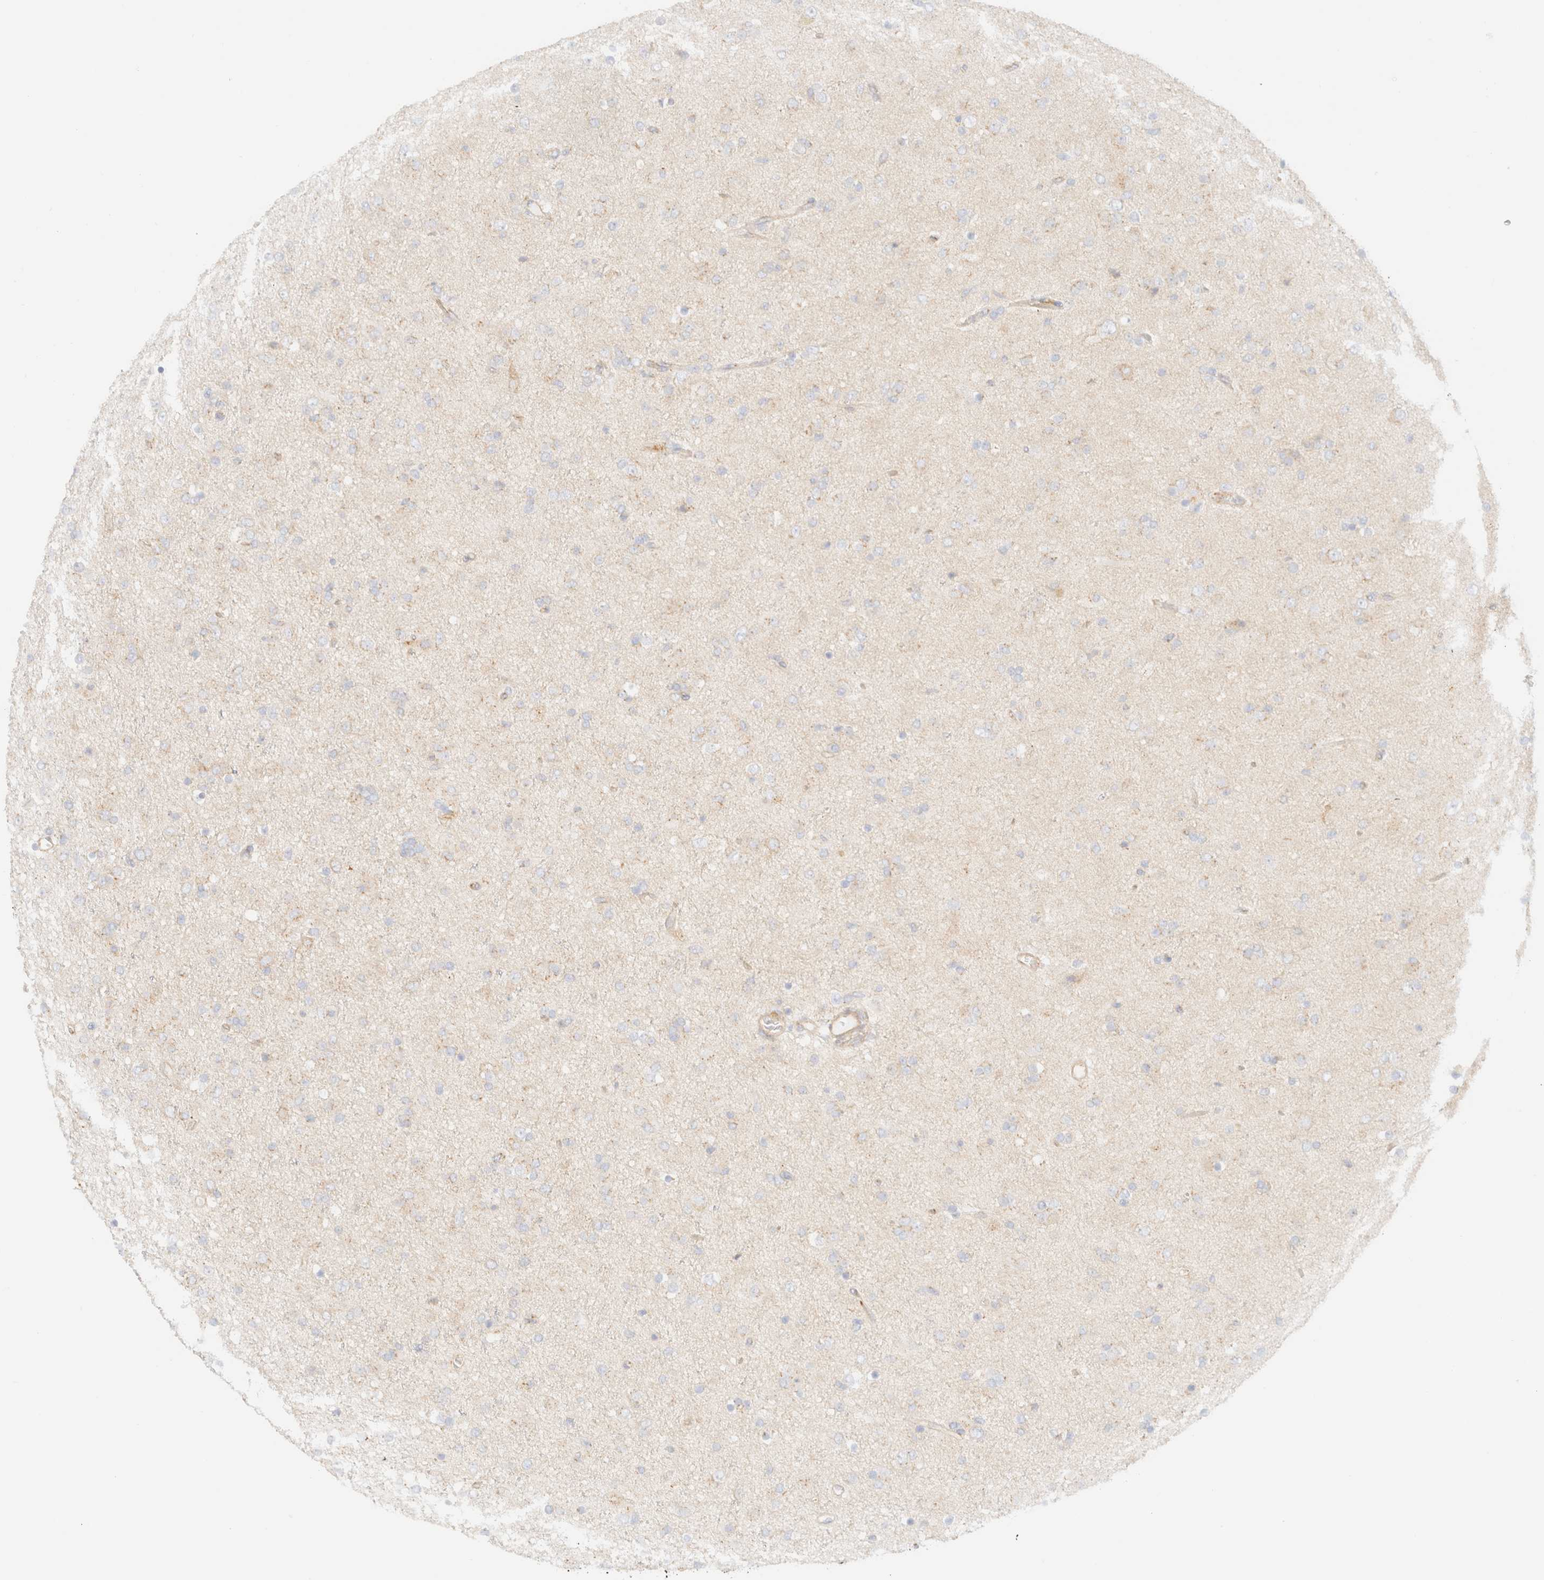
{"staining": {"intensity": "negative", "quantity": "none", "location": "none"}, "tissue": "glioma", "cell_type": "Tumor cells", "image_type": "cancer", "snomed": [{"axis": "morphology", "description": "Glioma, malignant, Low grade"}, {"axis": "topography", "description": "Brain"}], "caption": "Tumor cells are negative for brown protein staining in low-grade glioma (malignant). (DAB (3,3'-diaminobenzidine) IHC, high magnification).", "gene": "MYO10", "patient": {"sex": "male", "age": 65}}